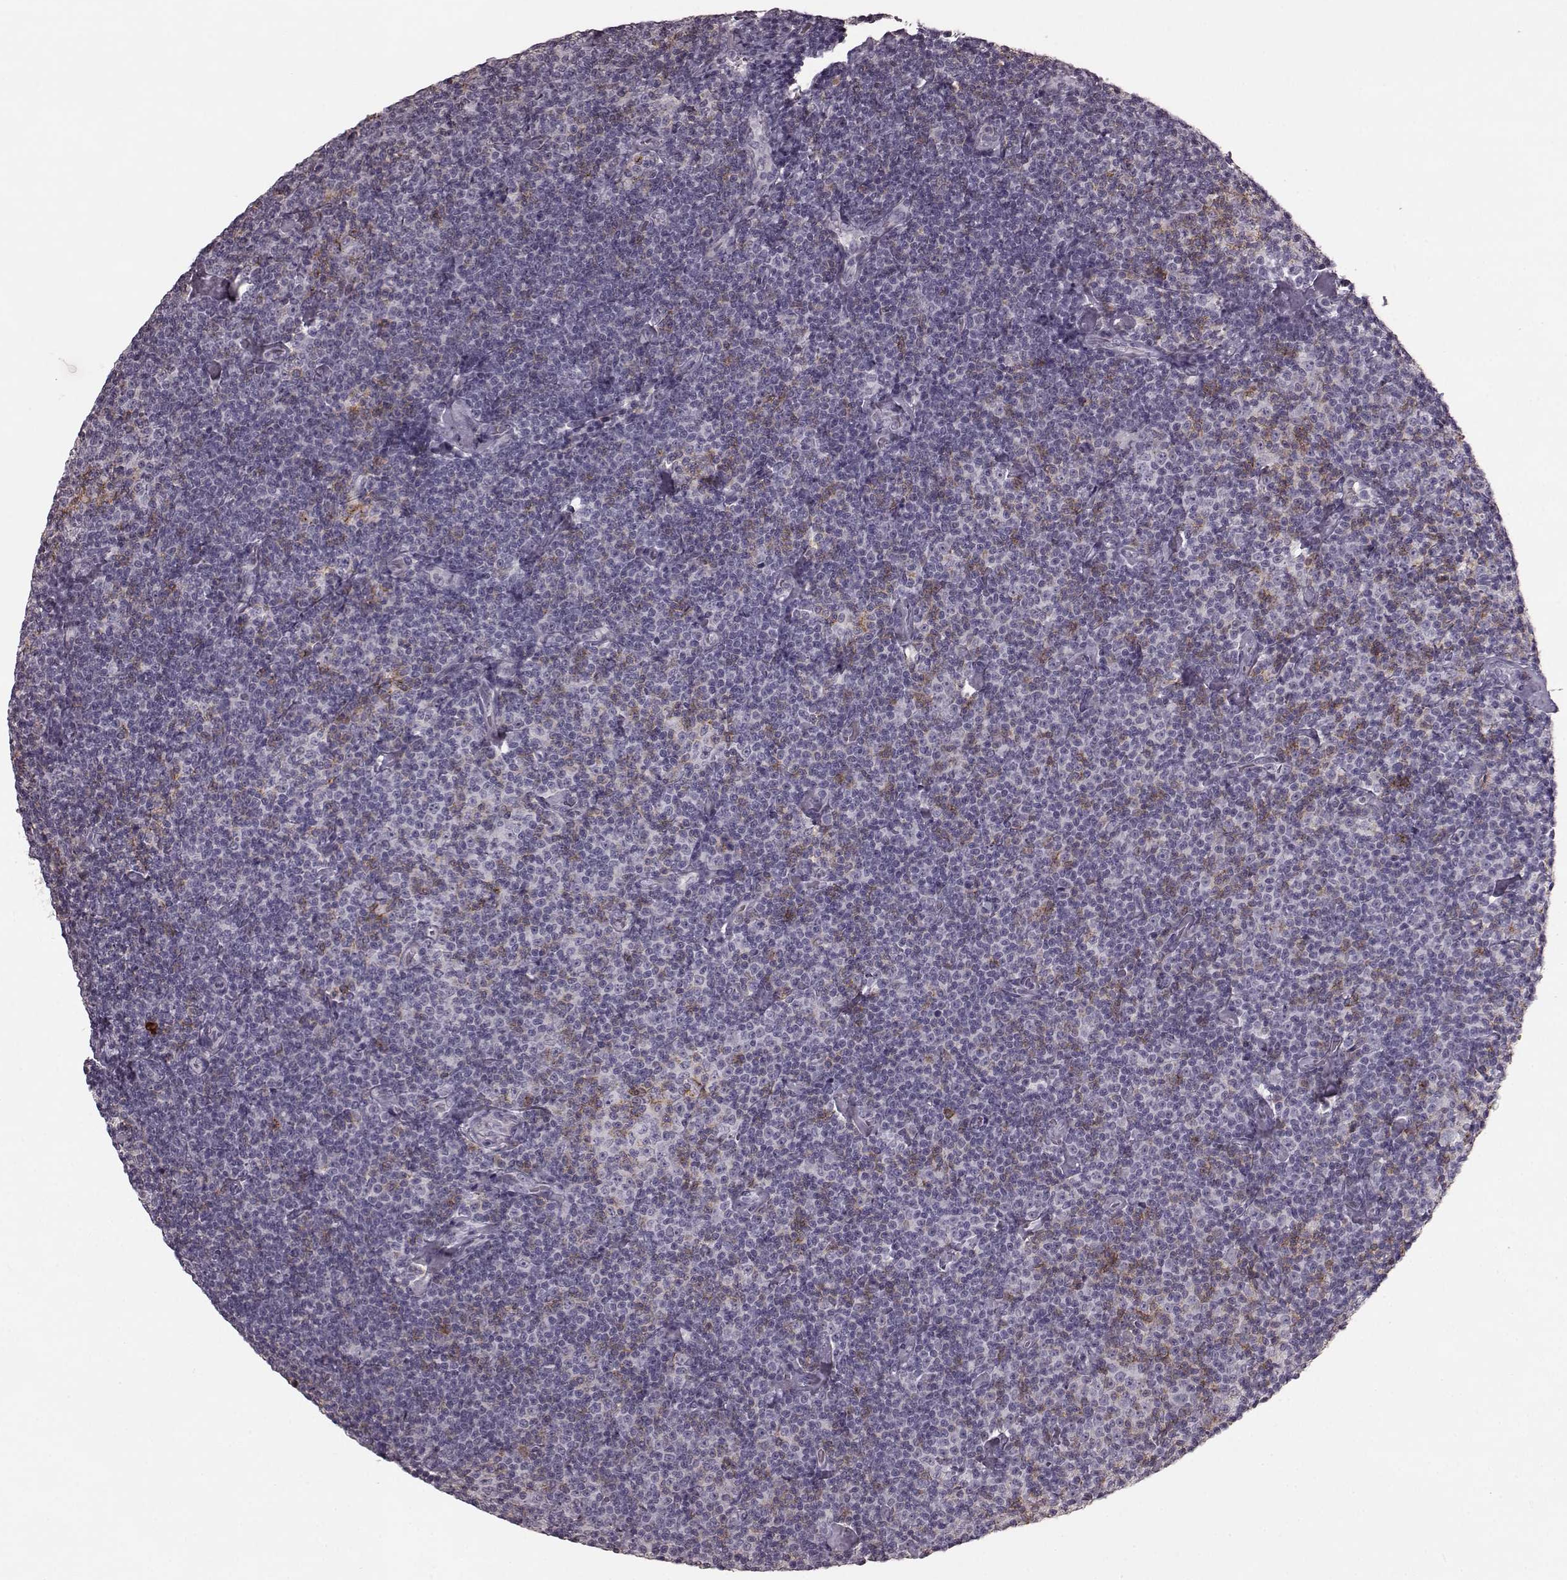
{"staining": {"intensity": "negative", "quantity": "none", "location": "none"}, "tissue": "lymphoma", "cell_type": "Tumor cells", "image_type": "cancer", "snomed": [{"axis": "morphology", "description": "Malignant lymphoma, non-Hodgkin's type, Low grade"}, {"axis": "topography", "description": "Lymph node"}], "caption": "Immunohistochemical staining of malignant lymphoma, non-Hodgkin's type (low-grade) demonstrates no significant staining in tumor cells.", "gene": "CD28", "patient": {"sex": "male", "age": 81}}